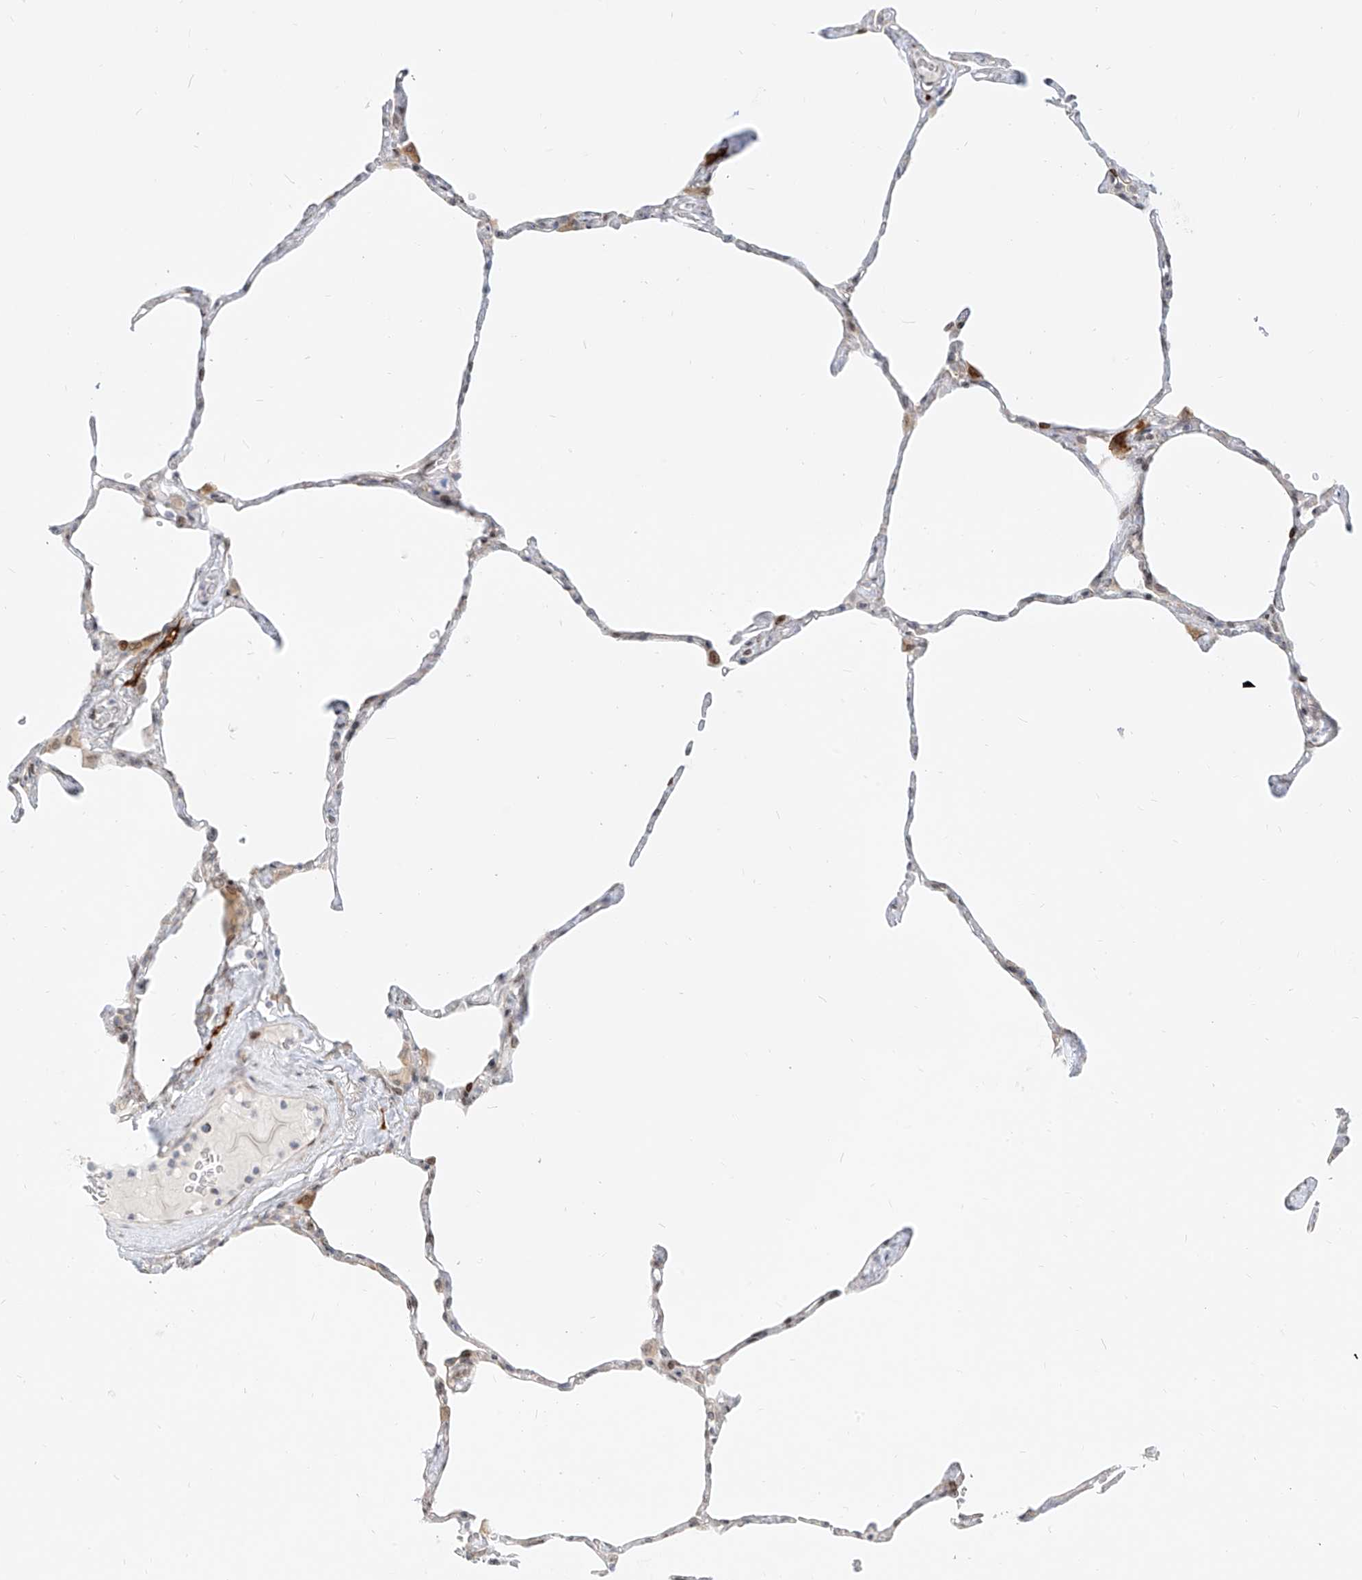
{"staining": {"intensity": "negative", "quantity": "none", "location": "none"}, "tissue": "lung", "cell_type": "Alveolar cells", "image_type": "normal", "snomed": [{"axis": "morphology", "description": "Normal tissue, NOS"}, {"axis": "topography", "description": "Lung"}], "caption": "Immunohistochemistry of normal lung shows no staining in alveolar cells.", "gene": "NHSL1", "patient": {"sex": "male", "age": 65}}